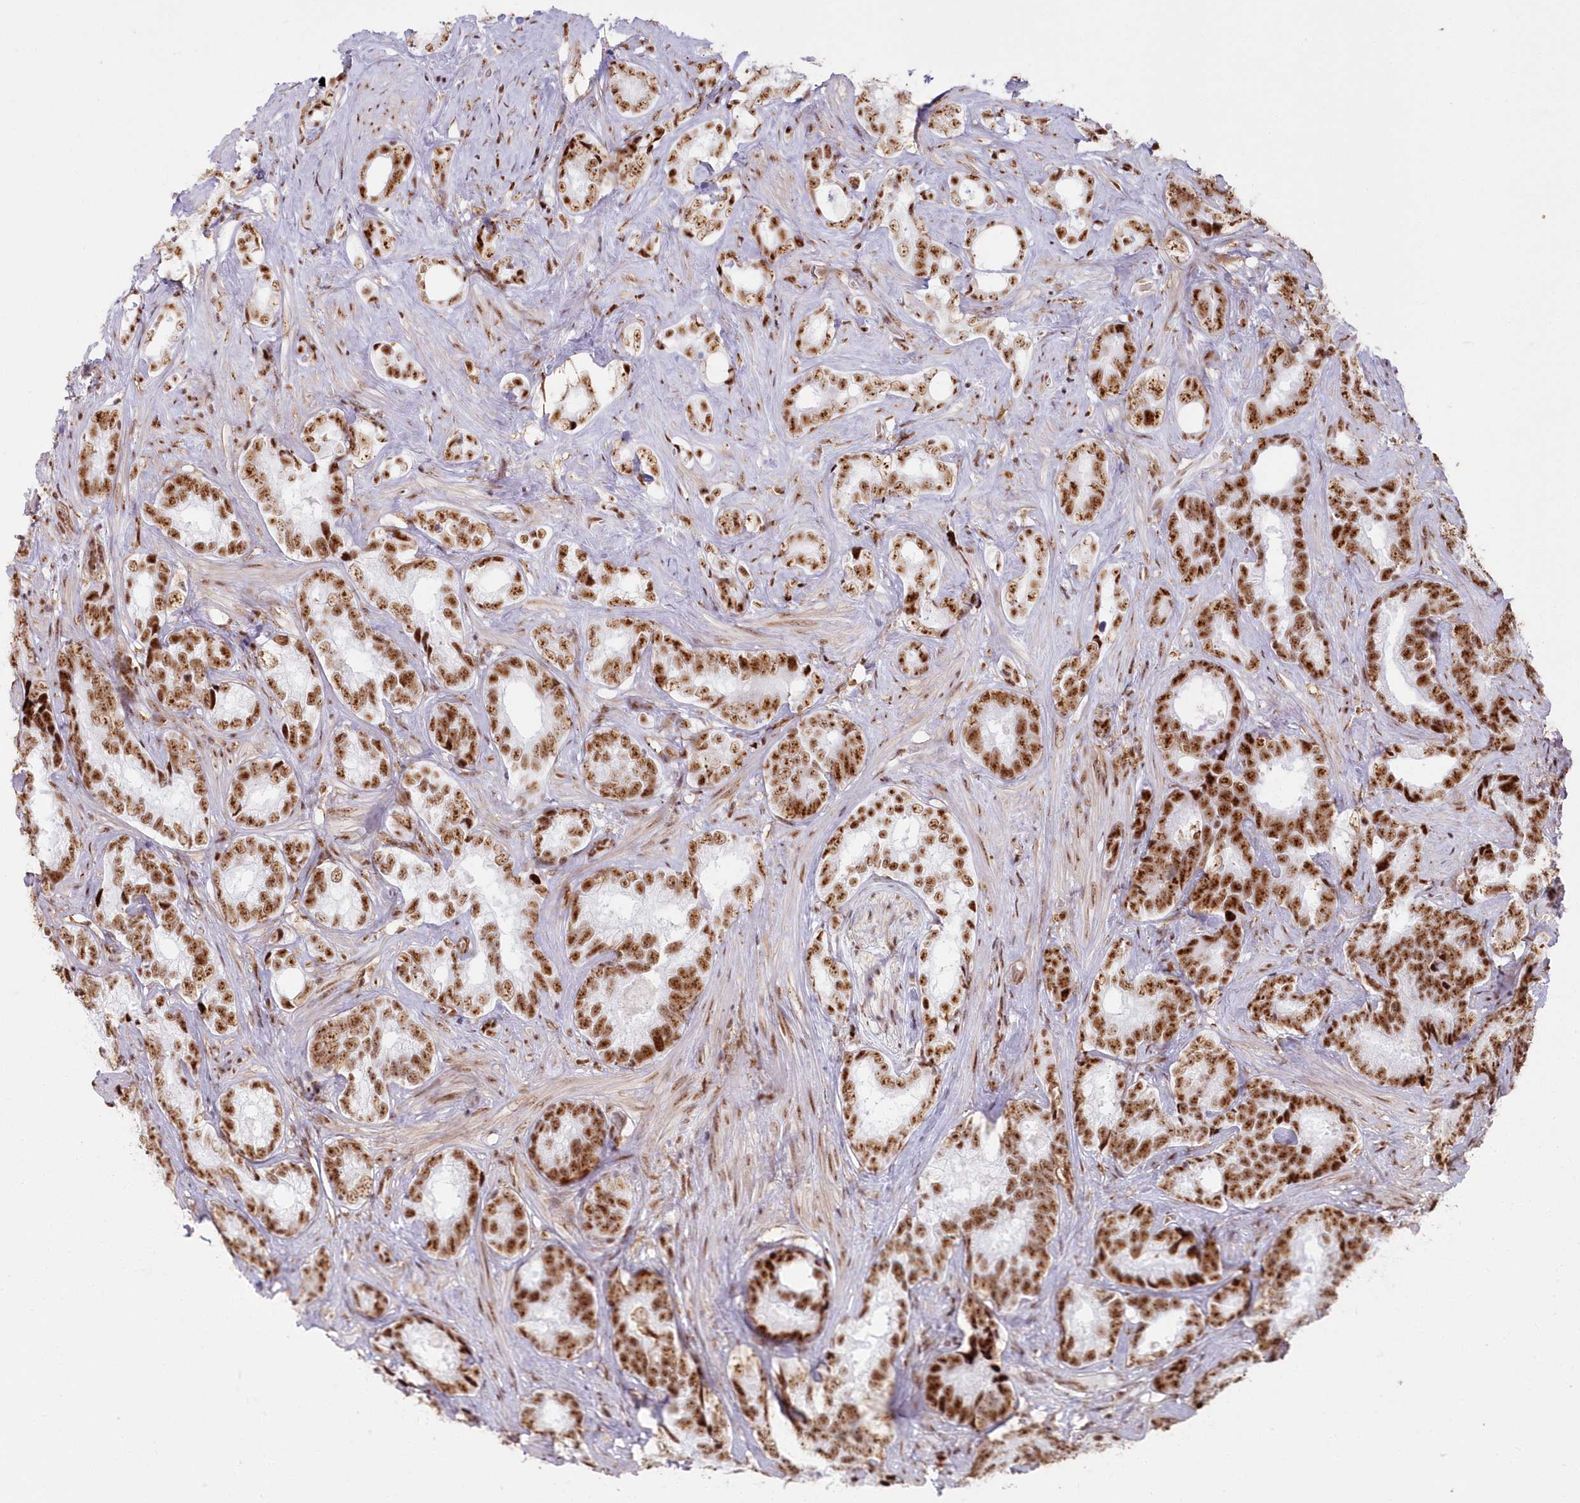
{"staining": {"intensity": "strong", "quantity": ">75%", "location": "nuclear"}, "tissue": "prostate cancer", "cell_type": "Tumor cells", "image_type": "cancer", "snomed": [{"axis": "morphology", "description": "Adenocarcinoma, High grade"}, {"axis": "topography", "description": "Prostate"}], "caption": "Brown immunohistochemical staining in high-grade adenocarcinoma (prostate) displays strong nuclear staining in about >75% of tumor cells.", "gene": "DDX46", "patient": {"sex": "male", "age": 66}}